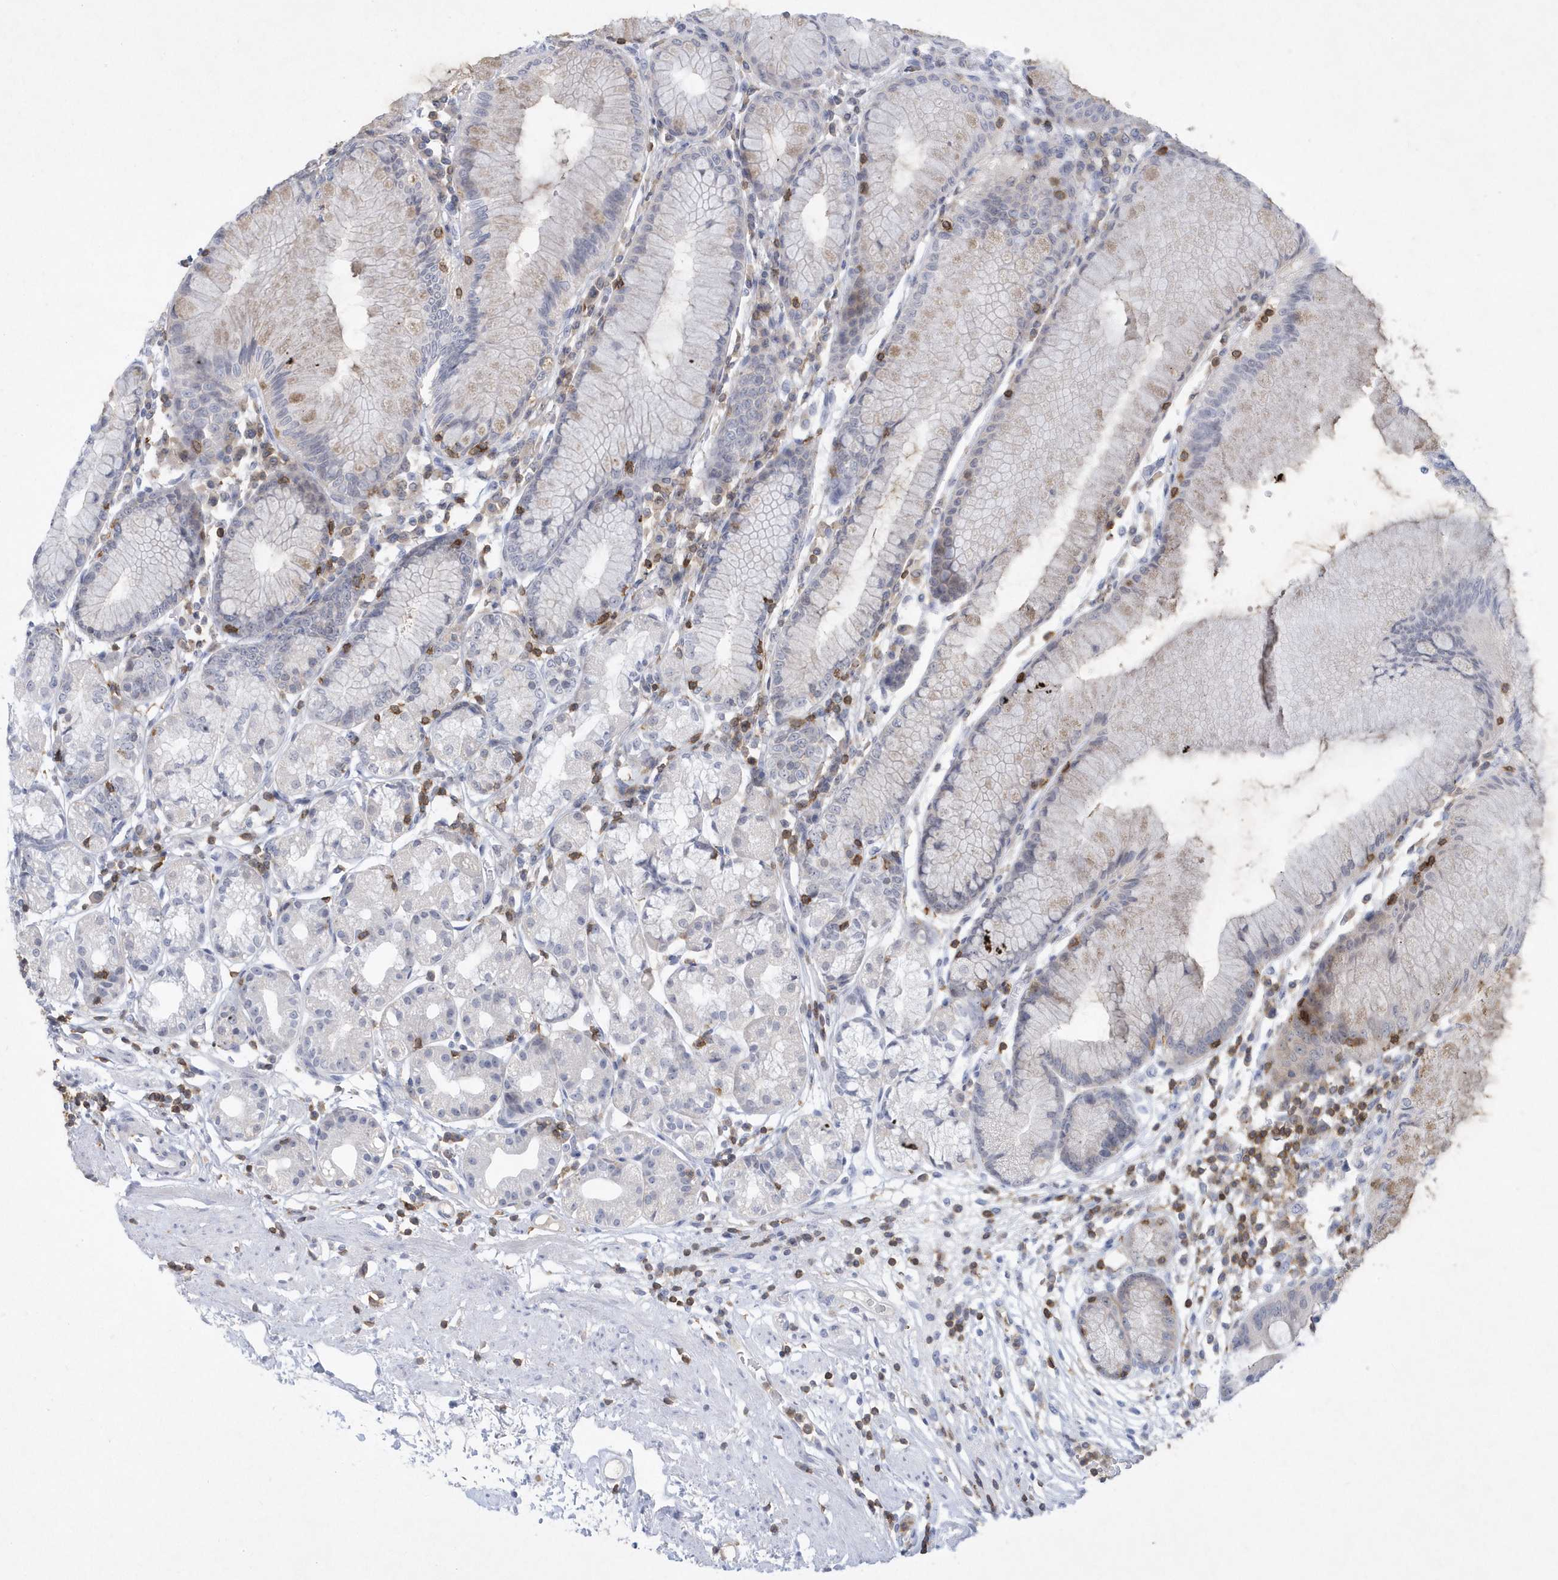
{"staining": {"intensity": "negative", "quantity": "none", "location": "none"}, "tissue": "stomach", "cell_type": "Glandular cells", "image_type": "normal", "snomed": [{"axis": "morphology", "description": "Normal tissue, NOS"}, {"axis": "topography", "description": "Stomach"}], "caption": "This is a micrograph of immunohistochemistry (IHC) staining of normal stomach, which shows no positivity in glandular cells.", "gene": "PSD4", "patient": {"sex": "female", "age": 57}}